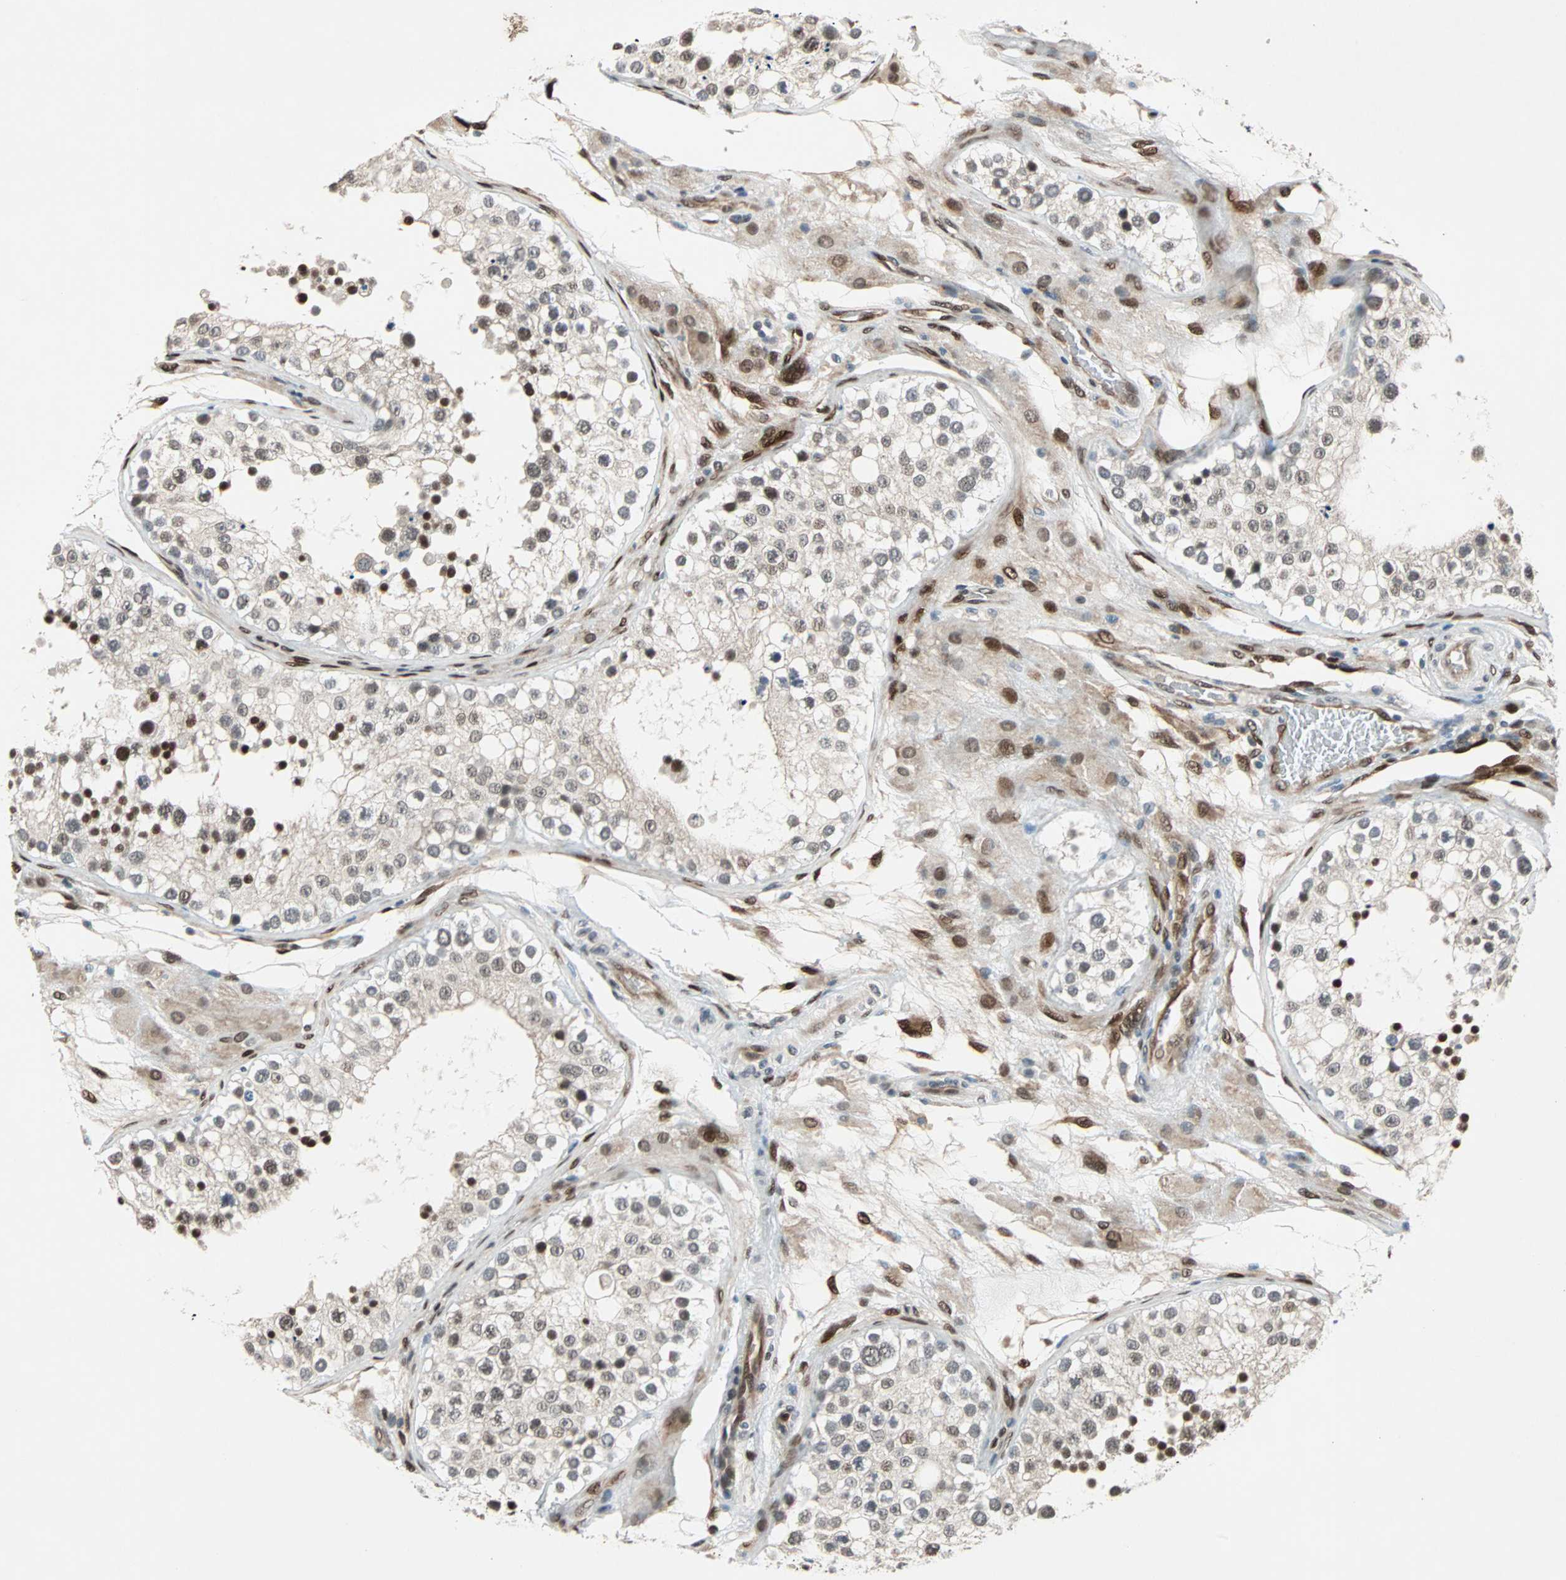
{"staining": {"intensity": "strong", "quantity": ">75%", "location": "cytoplasmic/membranous,nuclear"}, "tissue": "testis", "cell_type": "Cells in seminiferous ducts", "image_type": "normal", "snomed": [{"axis": "morphology", "description": "Normal tissue, NOS"}, {"axis": "topography", "description": "Testis"}], "caption": "The image demonstrates a brown stain indicating the presence of a protein in the cytoplasmic/membranous,nuclear of cells in seminiferous ducts in testis. (Brightfield microscopy of DAB IHC at high magnification).", "gene": "WWTR1", "patient": {"sex": "male", "age": 26}}